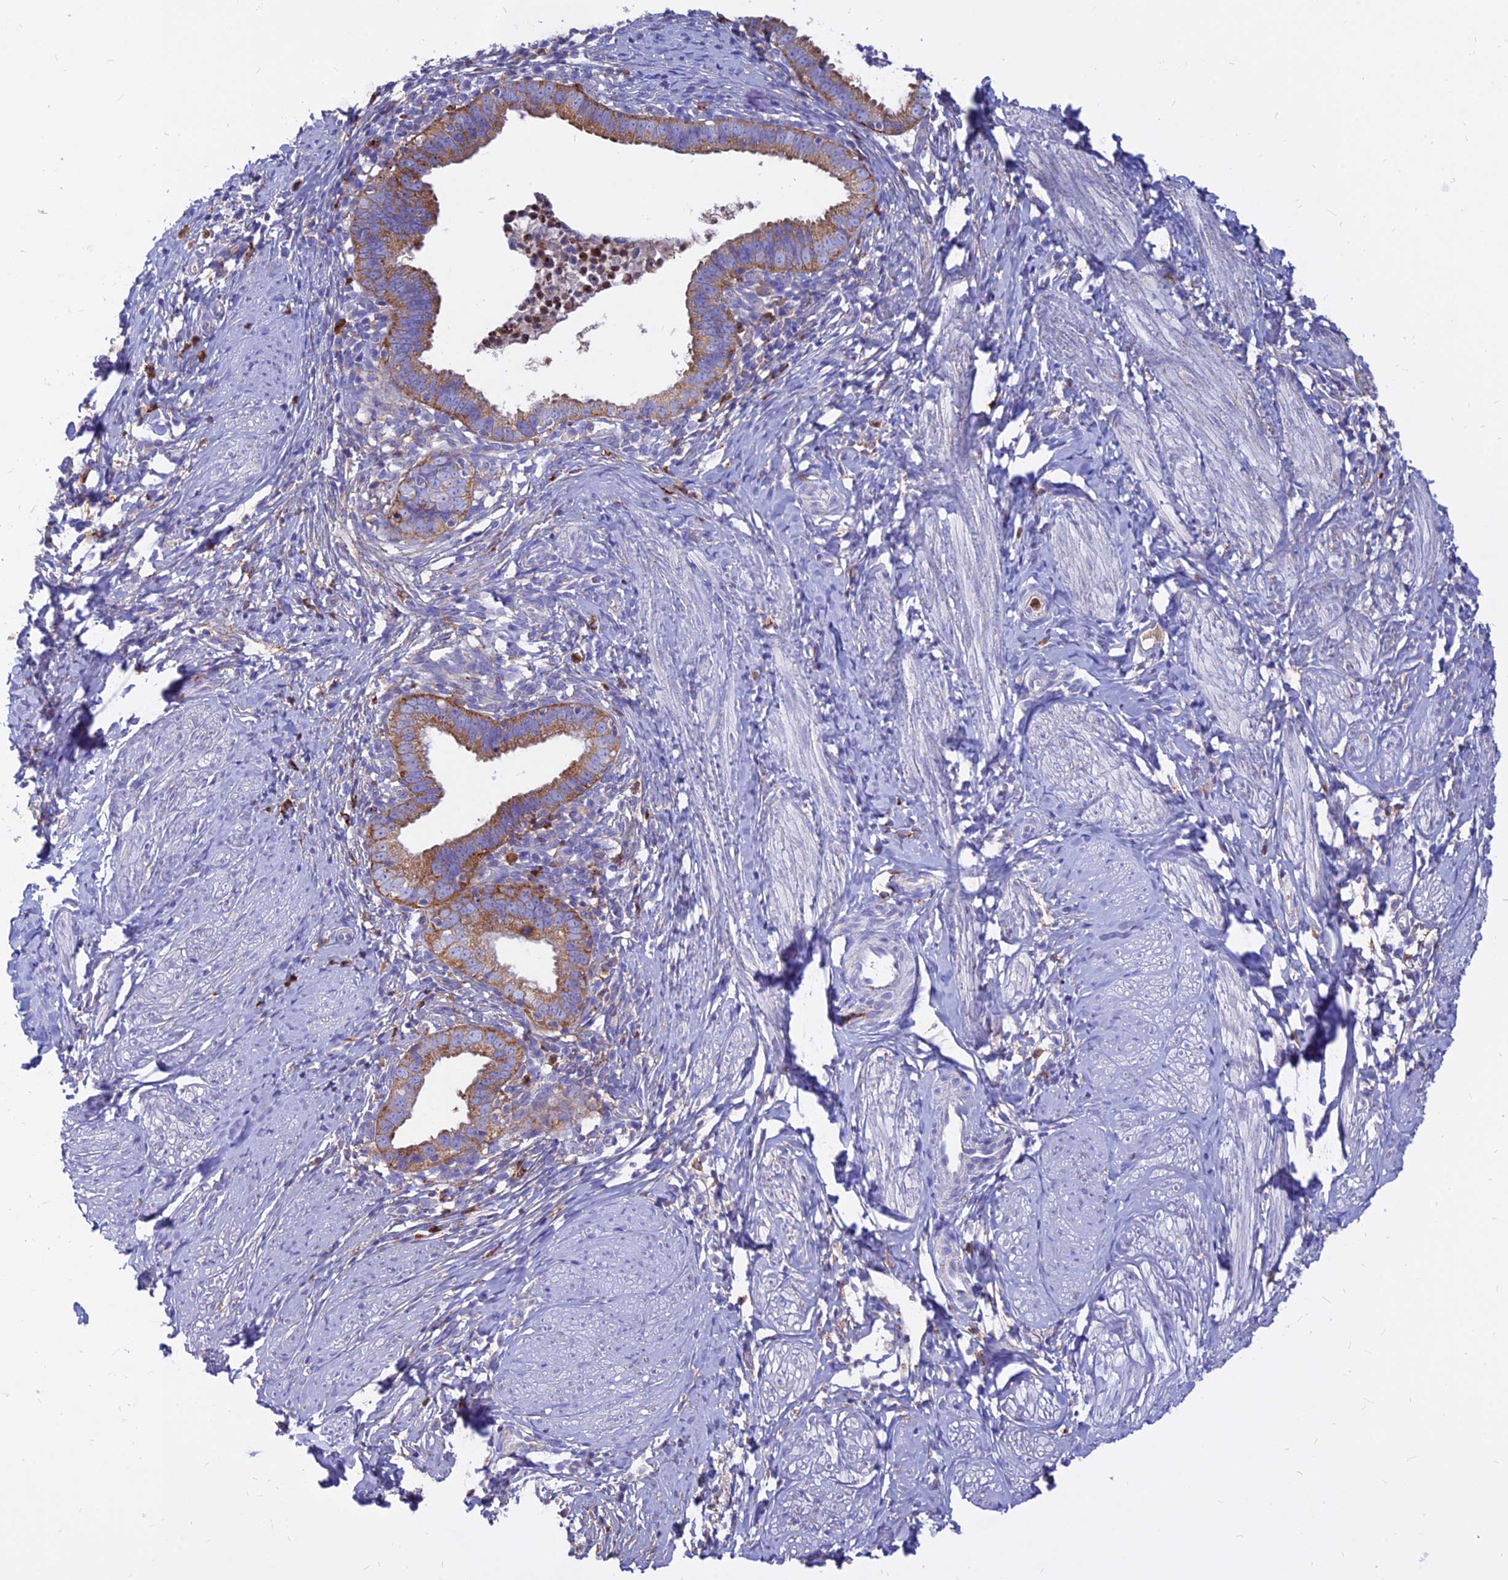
{"staining": {"intensity": "strong", "quantity": ">75%", "location": "cytoplasmic/membranous"}, "tissue": "cervical cancer", "cell_type": "Tumor cells", "image_type": "cancer", "snomed": [{"axis": "morphology", "description": "Adenocarcinoma, NOS"}, {"axis": "topography", "description": "Cervix"}], "caption": "Approximately >75% of tumor cells in cervical cancer display strong cytoplasmic/membranous protein expression as visualized by brown immunohistochemical staining.", "gene": "AGTRAP", "patient": {"sex": "female", "age": 36}}